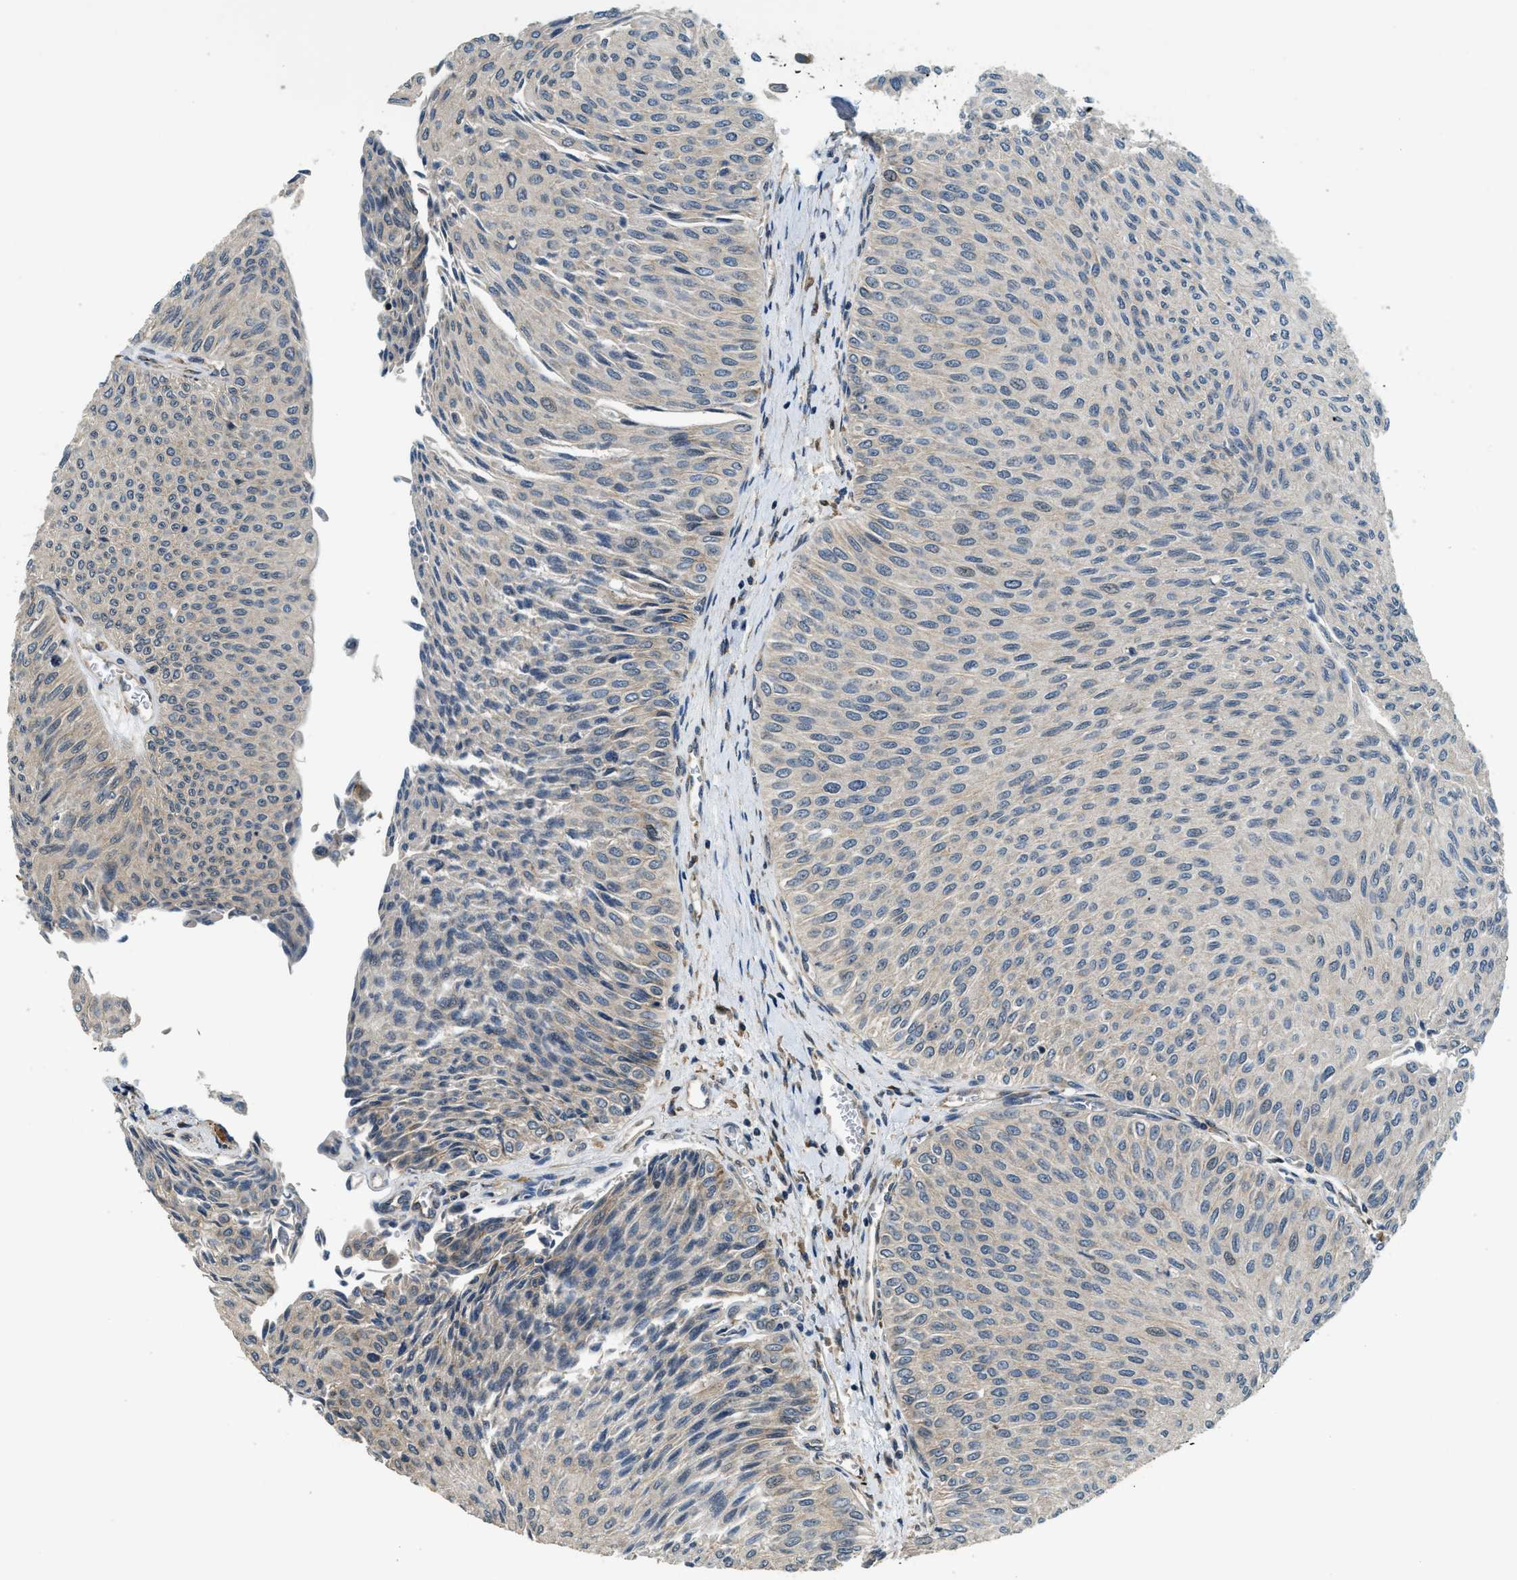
{"staining": {"intensity": "weak", "quantity": "<25%", "location": "cytoplasmic/membranous"}, "tissue": "urothelial cancer", "cell_type": "Tumor cells", "image_type": "cancer", "snomed": [{"axis": "morphology", "description": "Urothelial carcinoma, Low grade"}, {"axis": "topography", "description": "Urinary bladder"}], "caption": "Tumor cells are negative for protein expression in human low-grade urothelial carcinoma.", "gene": "ALOX12", "patient": {"sex": "male", "age": 78}}